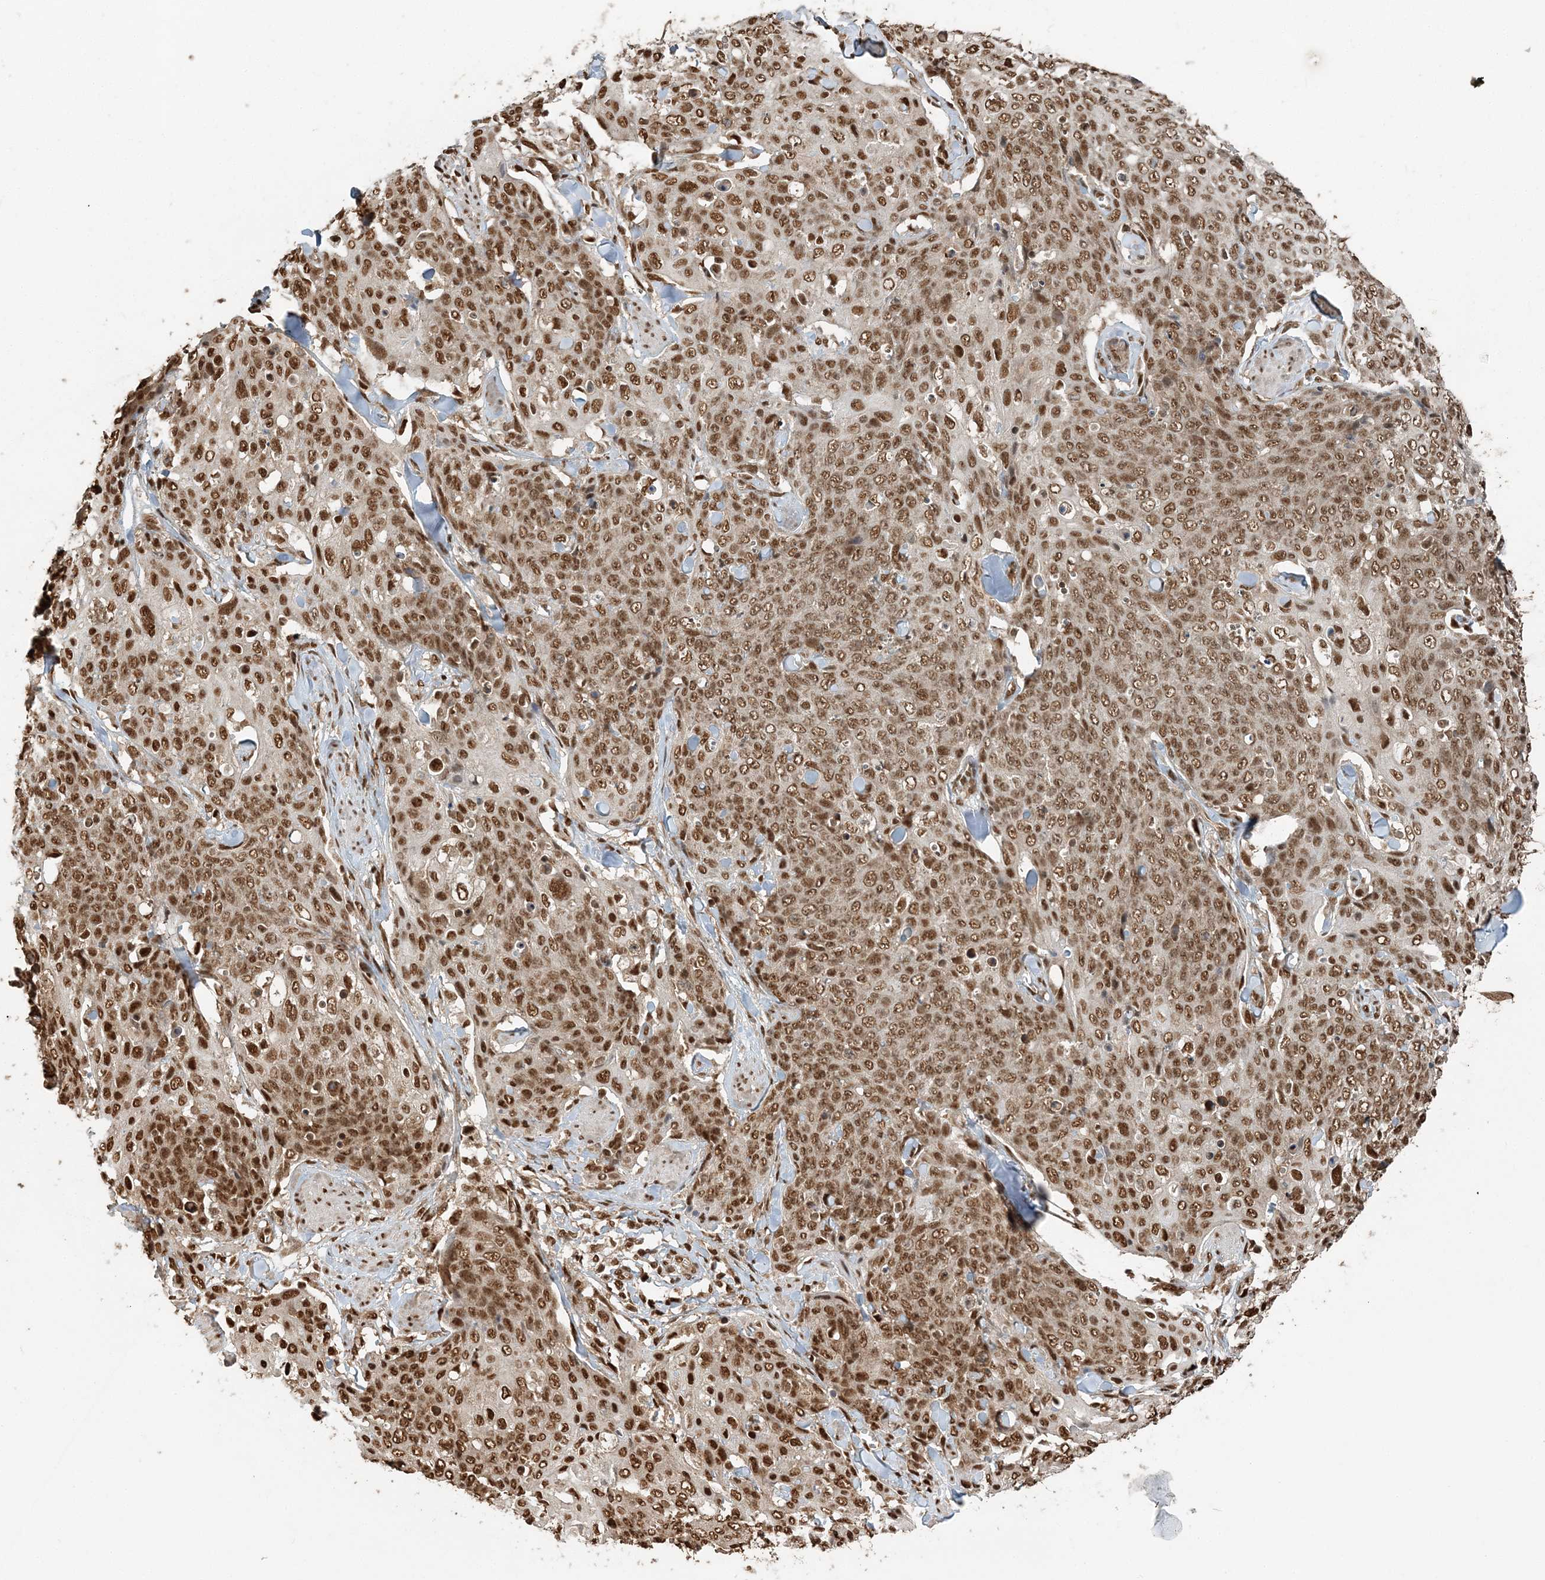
{"staining": {"intensity": "moderate", "quantity": ">75%", "location": "nuclear"}, "tissue": "skin cancer", "cell_type": "Tumor cells", "image_type": "cancer", "snomed": [{"axis": "morphology", "description": "Squamous cell carcinoma, NOS"}, {"axis": "topography", "description": "Skin"}, {"axis": "topography", "description": "Vulva"}], "caption": "Moderate nuclear positivity is identified in approximately >75% of tumor cells in skin cancer.", "gene": "ARHGAP35", "patient": {"sex": "female", "age": 85}}